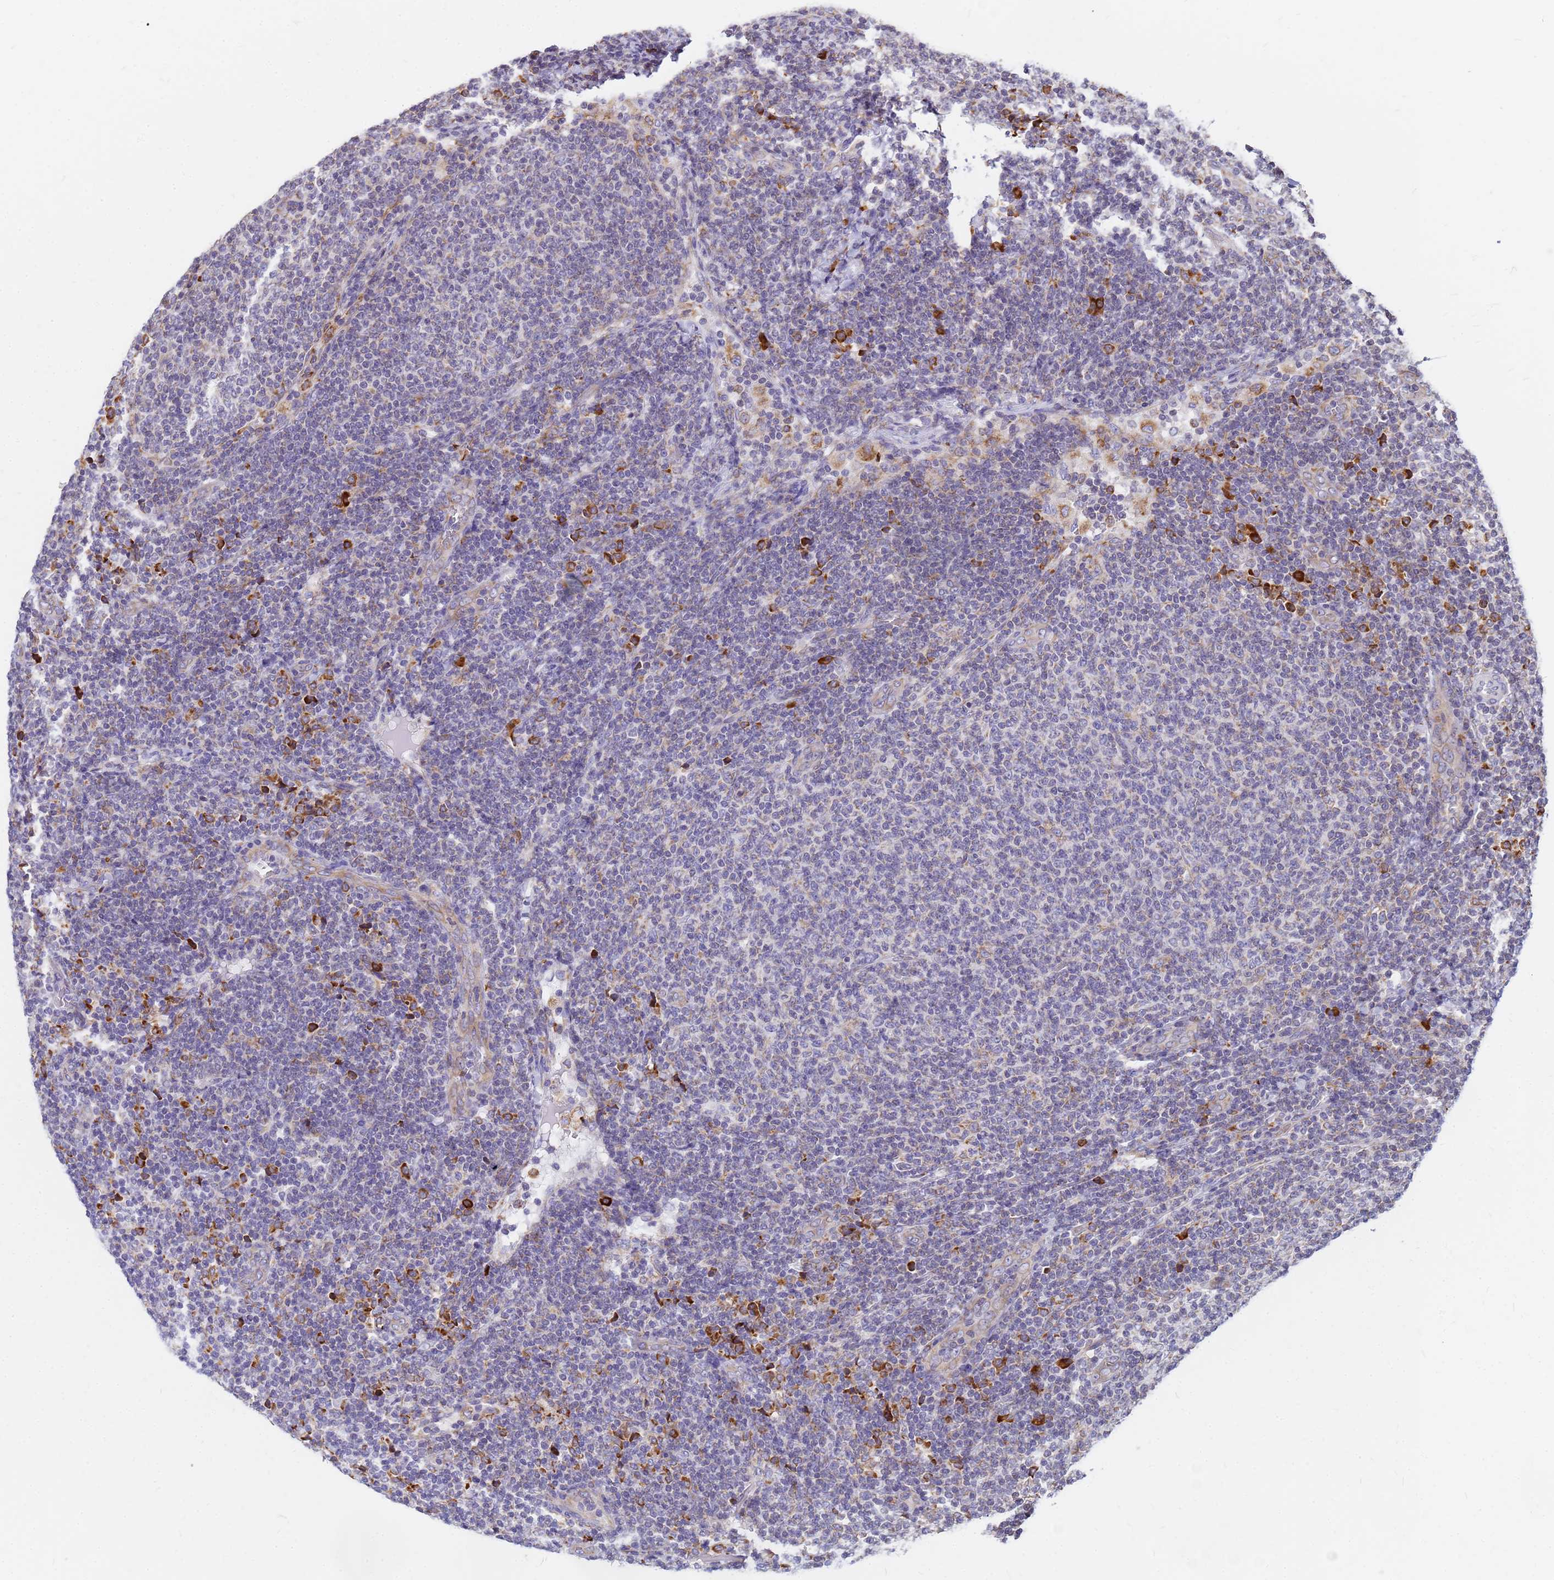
{"staining": {"intensity": "negative", "quantity": "none", "location": "none"}, "tissue": "lymphoma", "cell_type": "Tumor cells", "image_type": "cancer", "snomed": [{"axis": "morphology", "description": "Malignant lymphoma, non-Hodgkin's type, Low grade"}, {"axis": "topography", "description": "Lymph node"}], "caption": "The photomicrograph displays no staining of tumor cells in low-grade malignant lymphoma, non-Hodgkin's type.", "gene": "SSR4", "patient": {"sex": "male", "age": 66}}